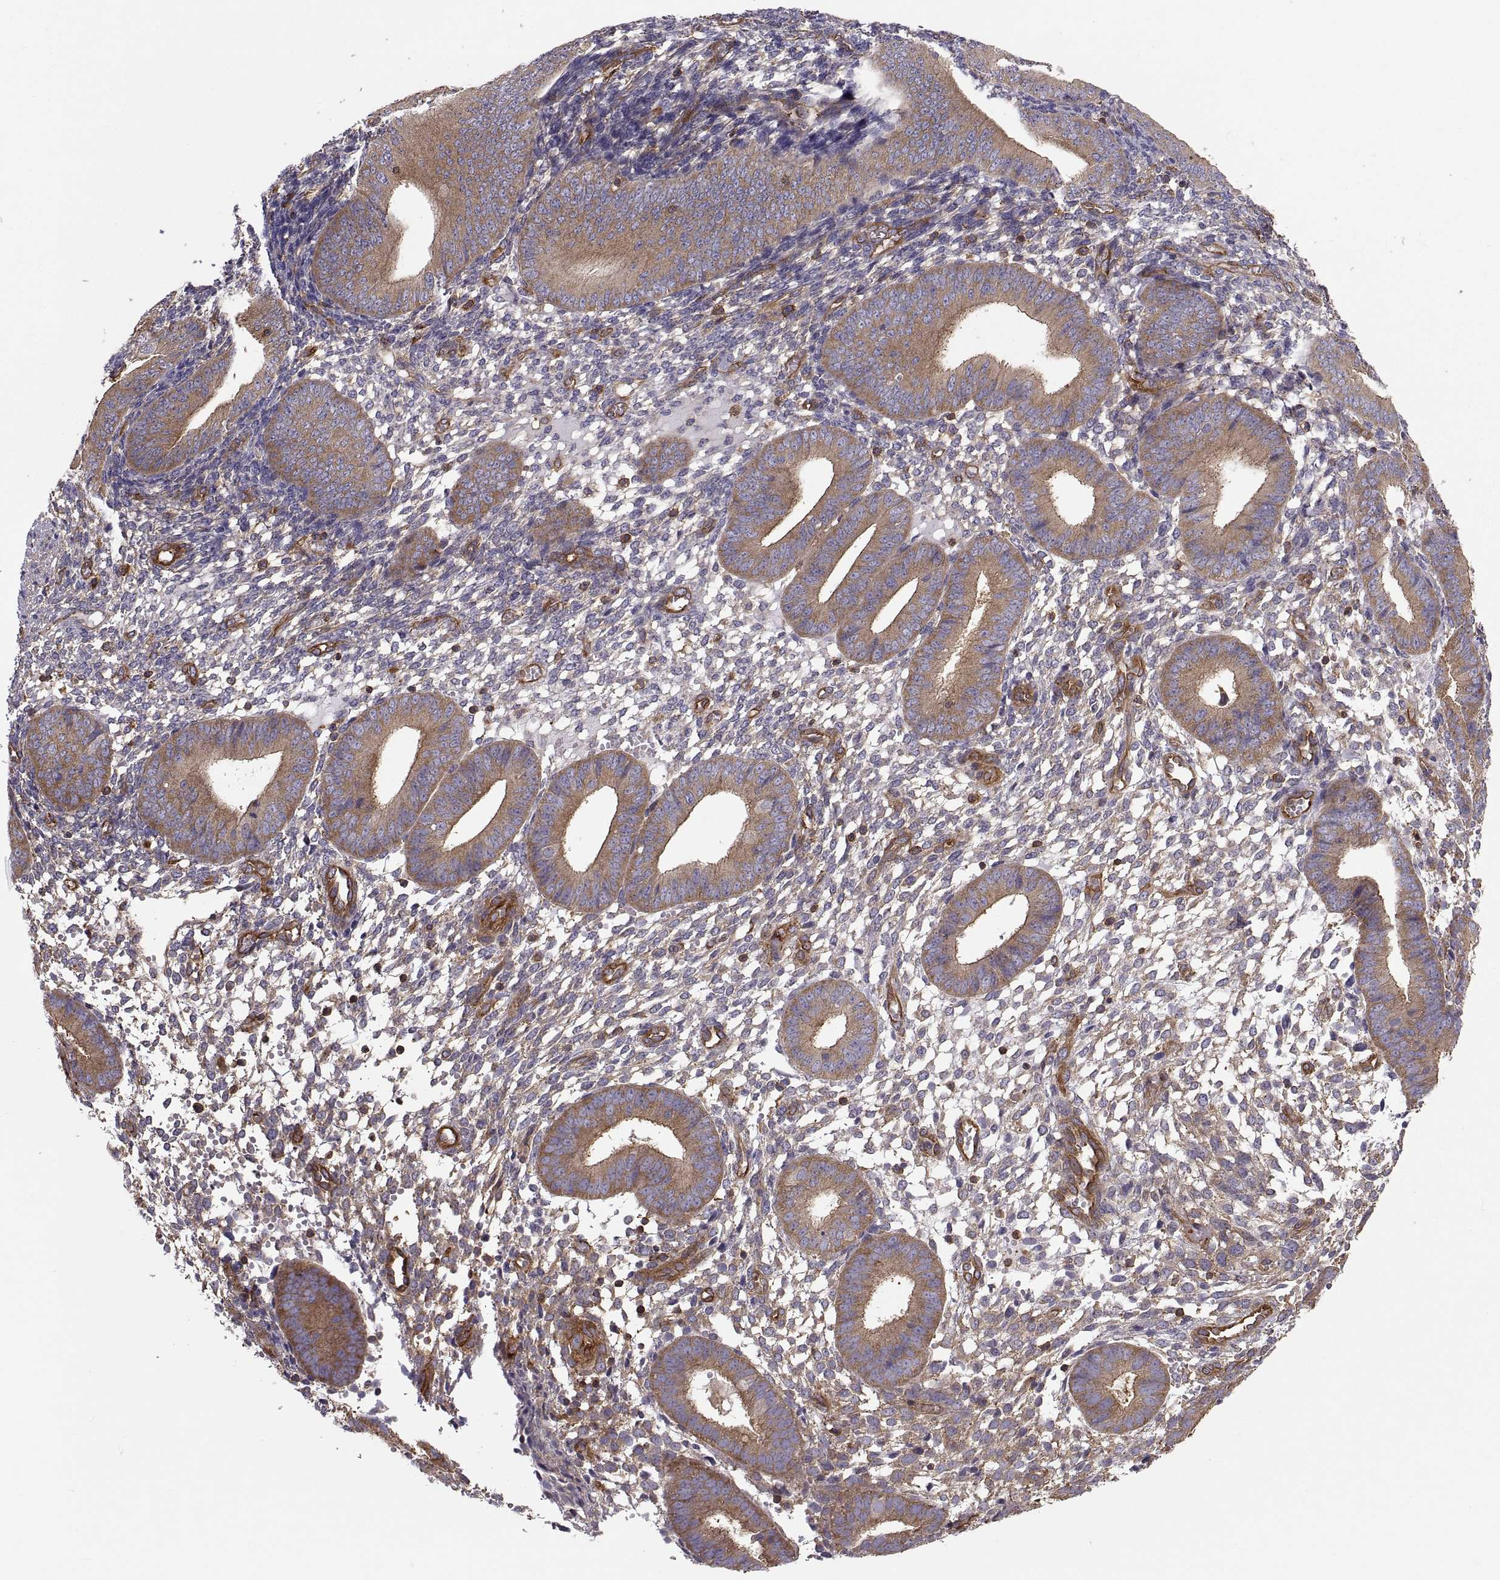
{"staining": {"intensity": "negative", "quantity": "none", "location": "none"}, "tissue": "endometrium", "cell_type": "Cells in endometrial stroma", "image_type": "normal", "snomed": [{"axis": "morphology", "description": "Normal tissue, NOS"}, {"axis": "topography", "description": "Endometrium"}], "caption": "Immunohistochemical staining of normal human endometrium reveals no significant staining in cells in endometrial stroma.", "gene": "MYH9", "patient": {"sex": "female", "age": 39}}